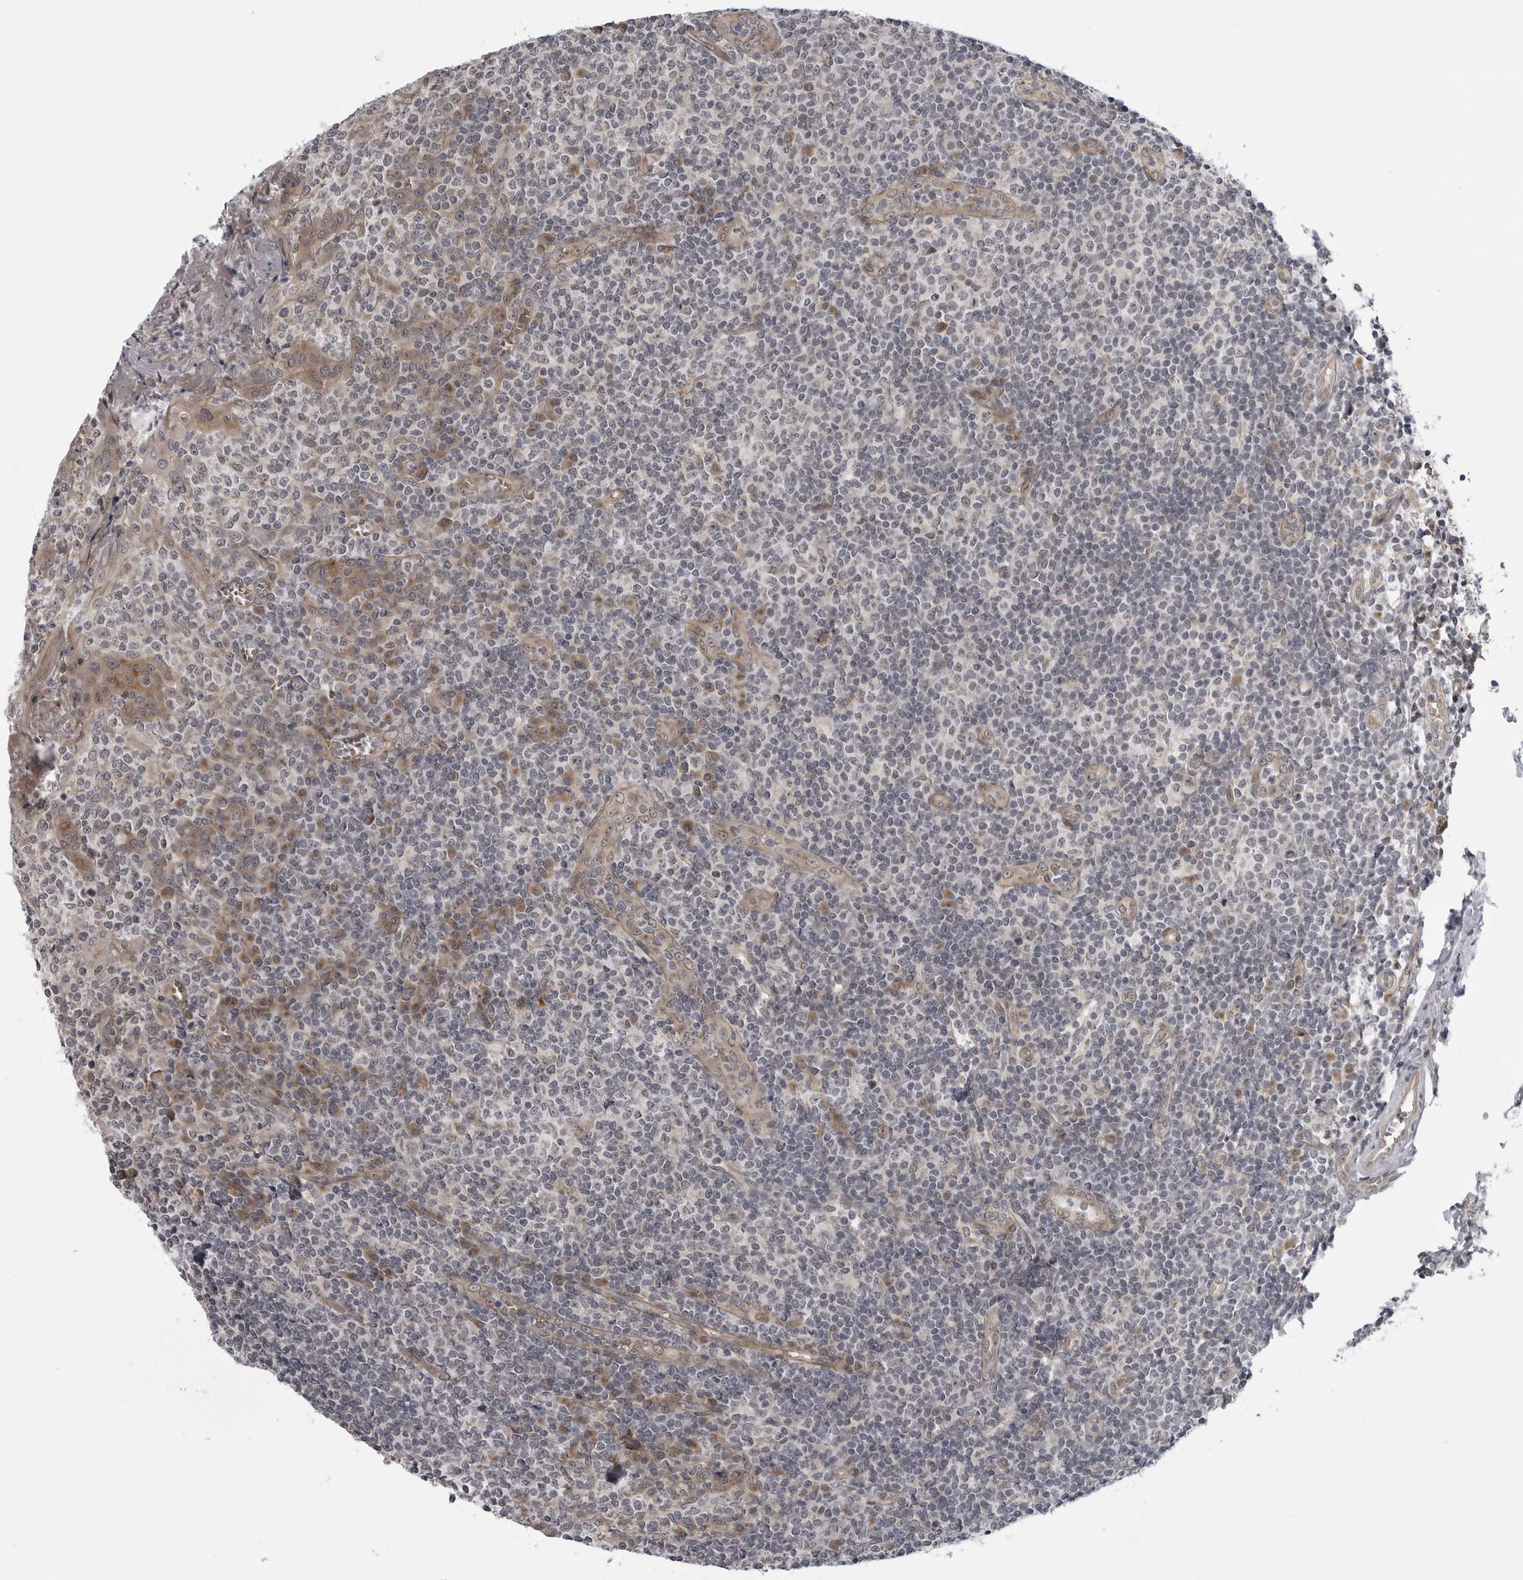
{"staining": {"intensity": "moderate", "quantity": "<25%", "location": "cytoplasmic/membranous"}, "tissue": "tonsil", "cell_type": "Germinal center cells", "image_type": "normal", "snomed": [{"axis": "morphology", "description": "Normal tissue, NOS"}, {"axis": "topography", "description": "Tonsil"}], "caption": "Protein staining of normal tonsil displays moderate cytoplasmic/membranous expression in about <25% of germinal center cells.", "gene": "LRRC45", "patient": {"sex": "female", "age": 19}}